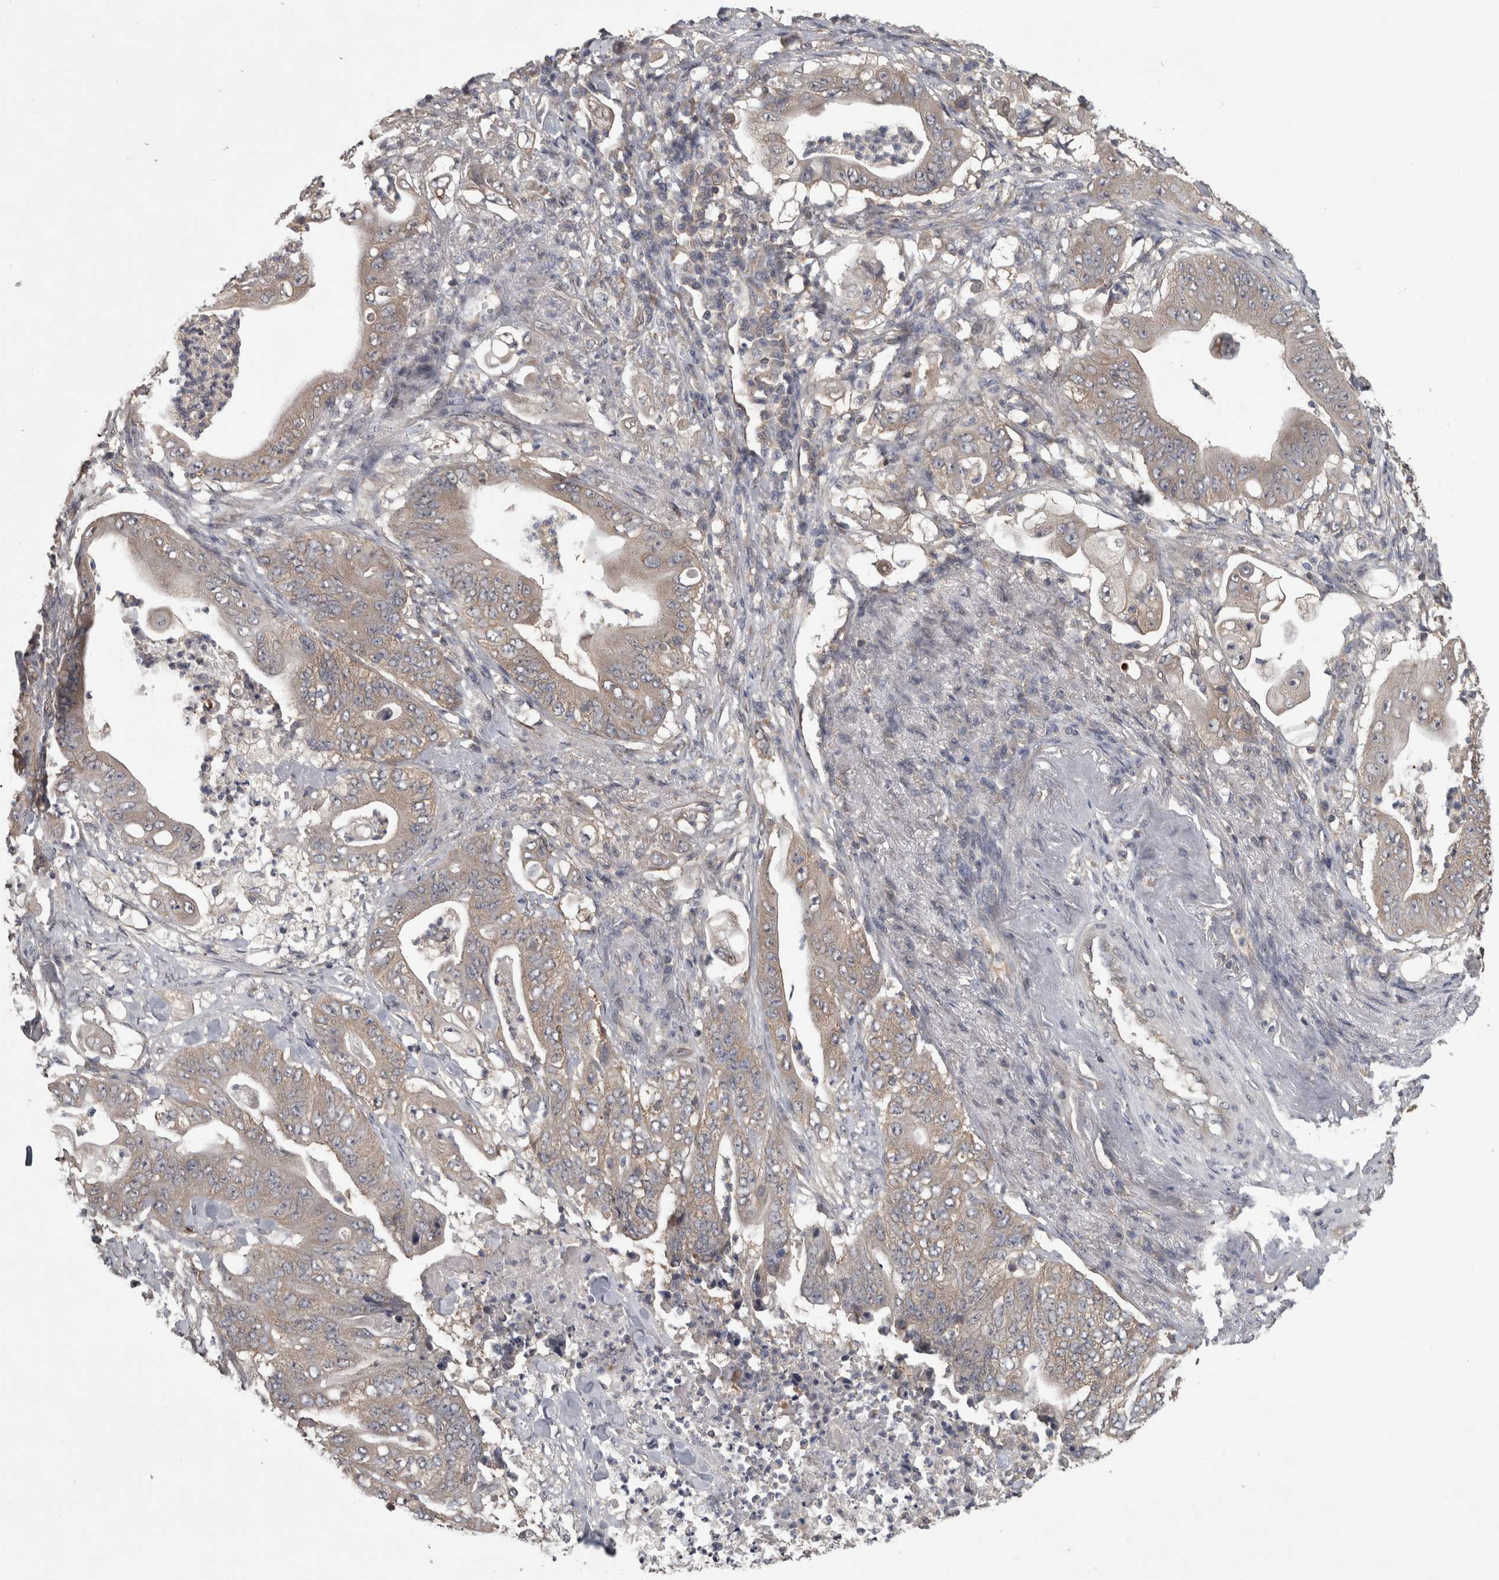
{"staining": {"intensity": "weak", "quantity": "25%-75%", "location": "cytoplasmic/membranous"}, "tissue": "stomach cancer", "cell_type": "Tumor cells", "image_type": "cancer", "snomed": [{"axis": "morphology", "description": "Adenocarcinoma, NOS"}, {"axis": "topography", "description": "Stomach"}], "caption": "Tumor cells show weak cytoplasmic/membranous positivity in about 25%-75% of cells in adenocarcinoma (stomach).", "gene": "ATXN2", "patient": {"sex": "female", "age": 73}}